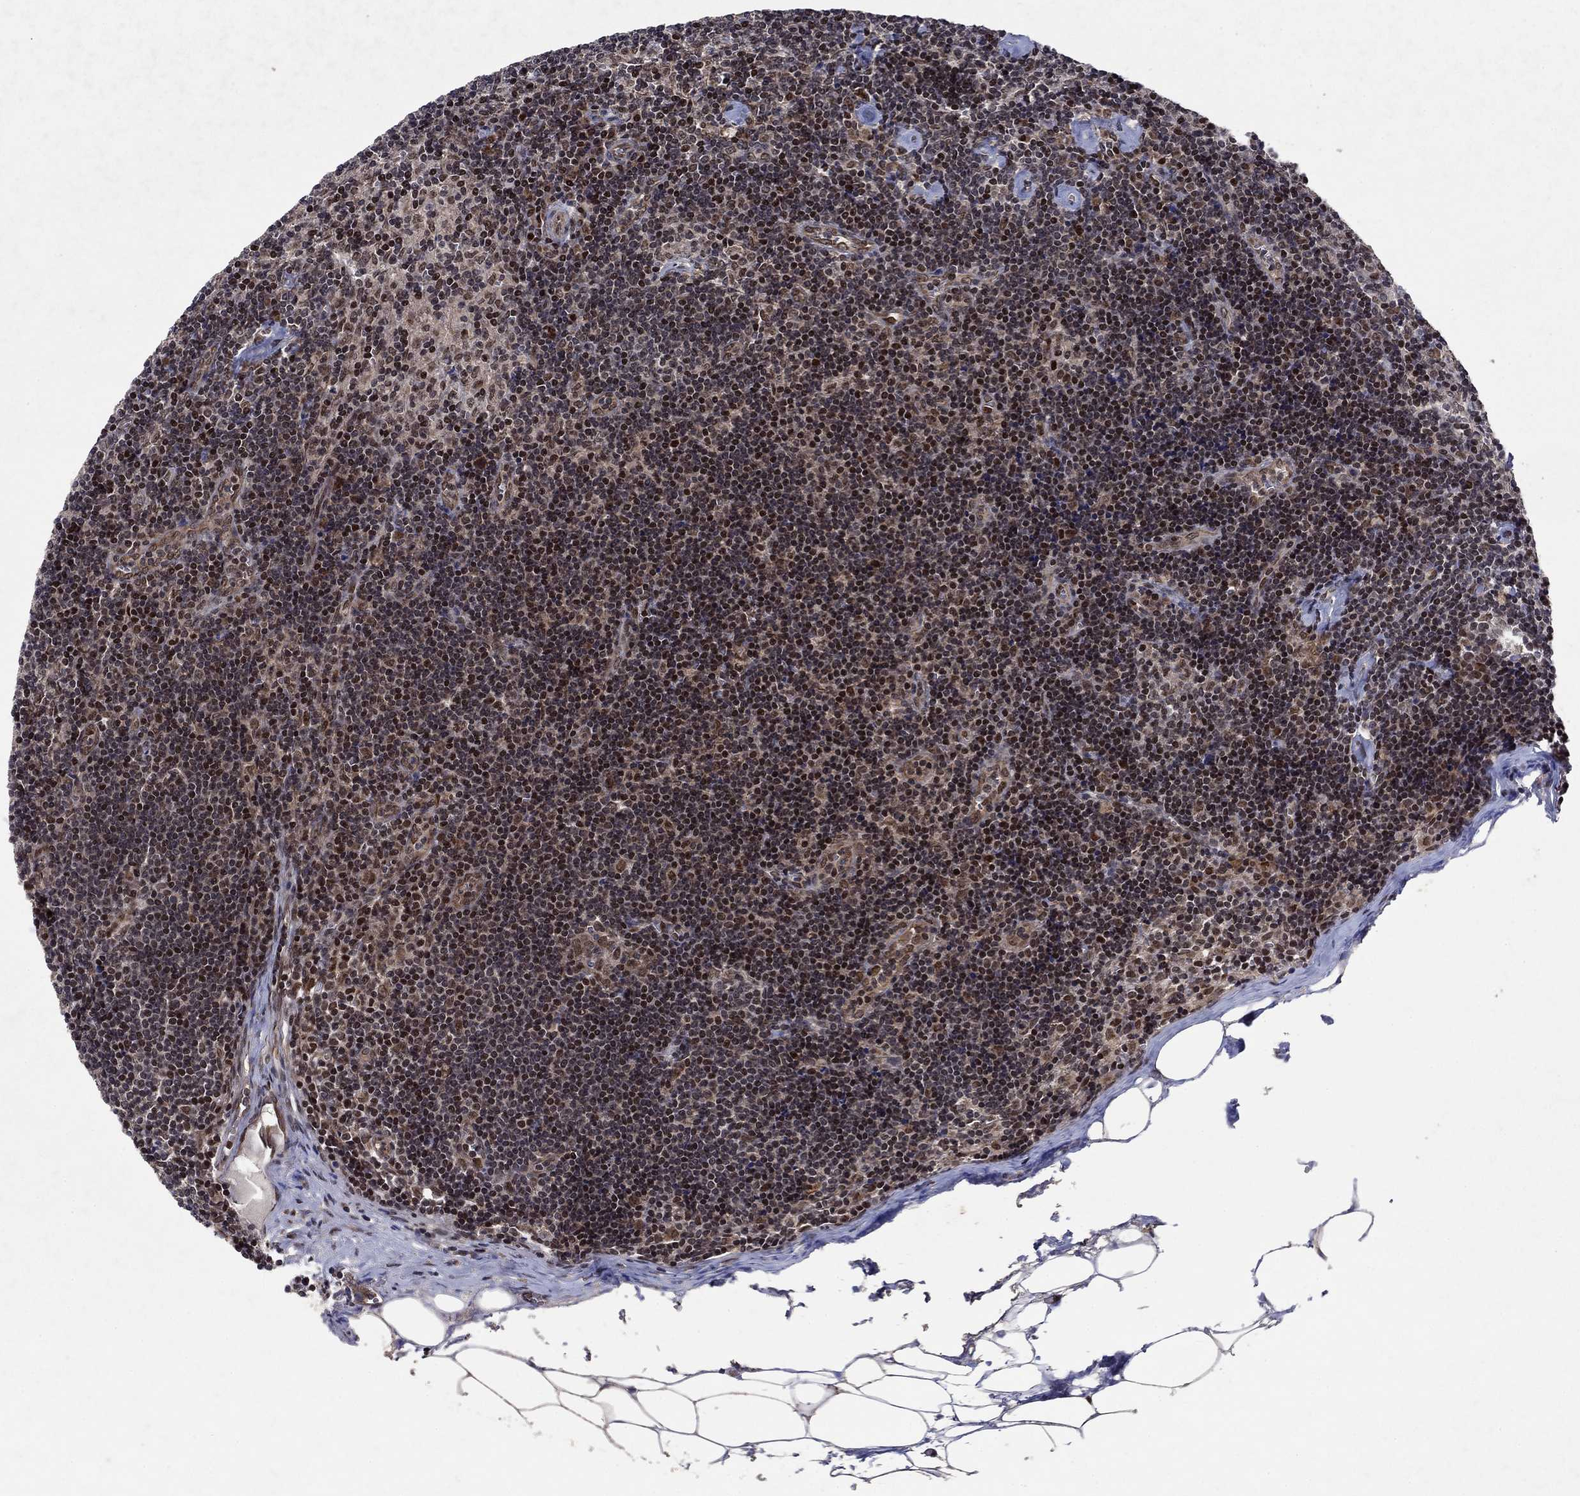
{"staining": {"intensity": "strong", "quantity": "<25%", "location": "nuclear"}, "tissue": "lymph node", "cell_type": "Germinal center cells", "image_type": "normal", "snomed": [{"axis": "morphology", "description": "Normal tissue, NOS"}, {"axis": "topography", "description": "Lymph node"}], "caption": "Approximately <25% of germinal center cells in normal lymph node exhibit strong nuclear protein staining as visualized by brown immunohistochemical staining.", "gene": "PRICKLE4", "patient": {"sex": "female", "age": 51}}